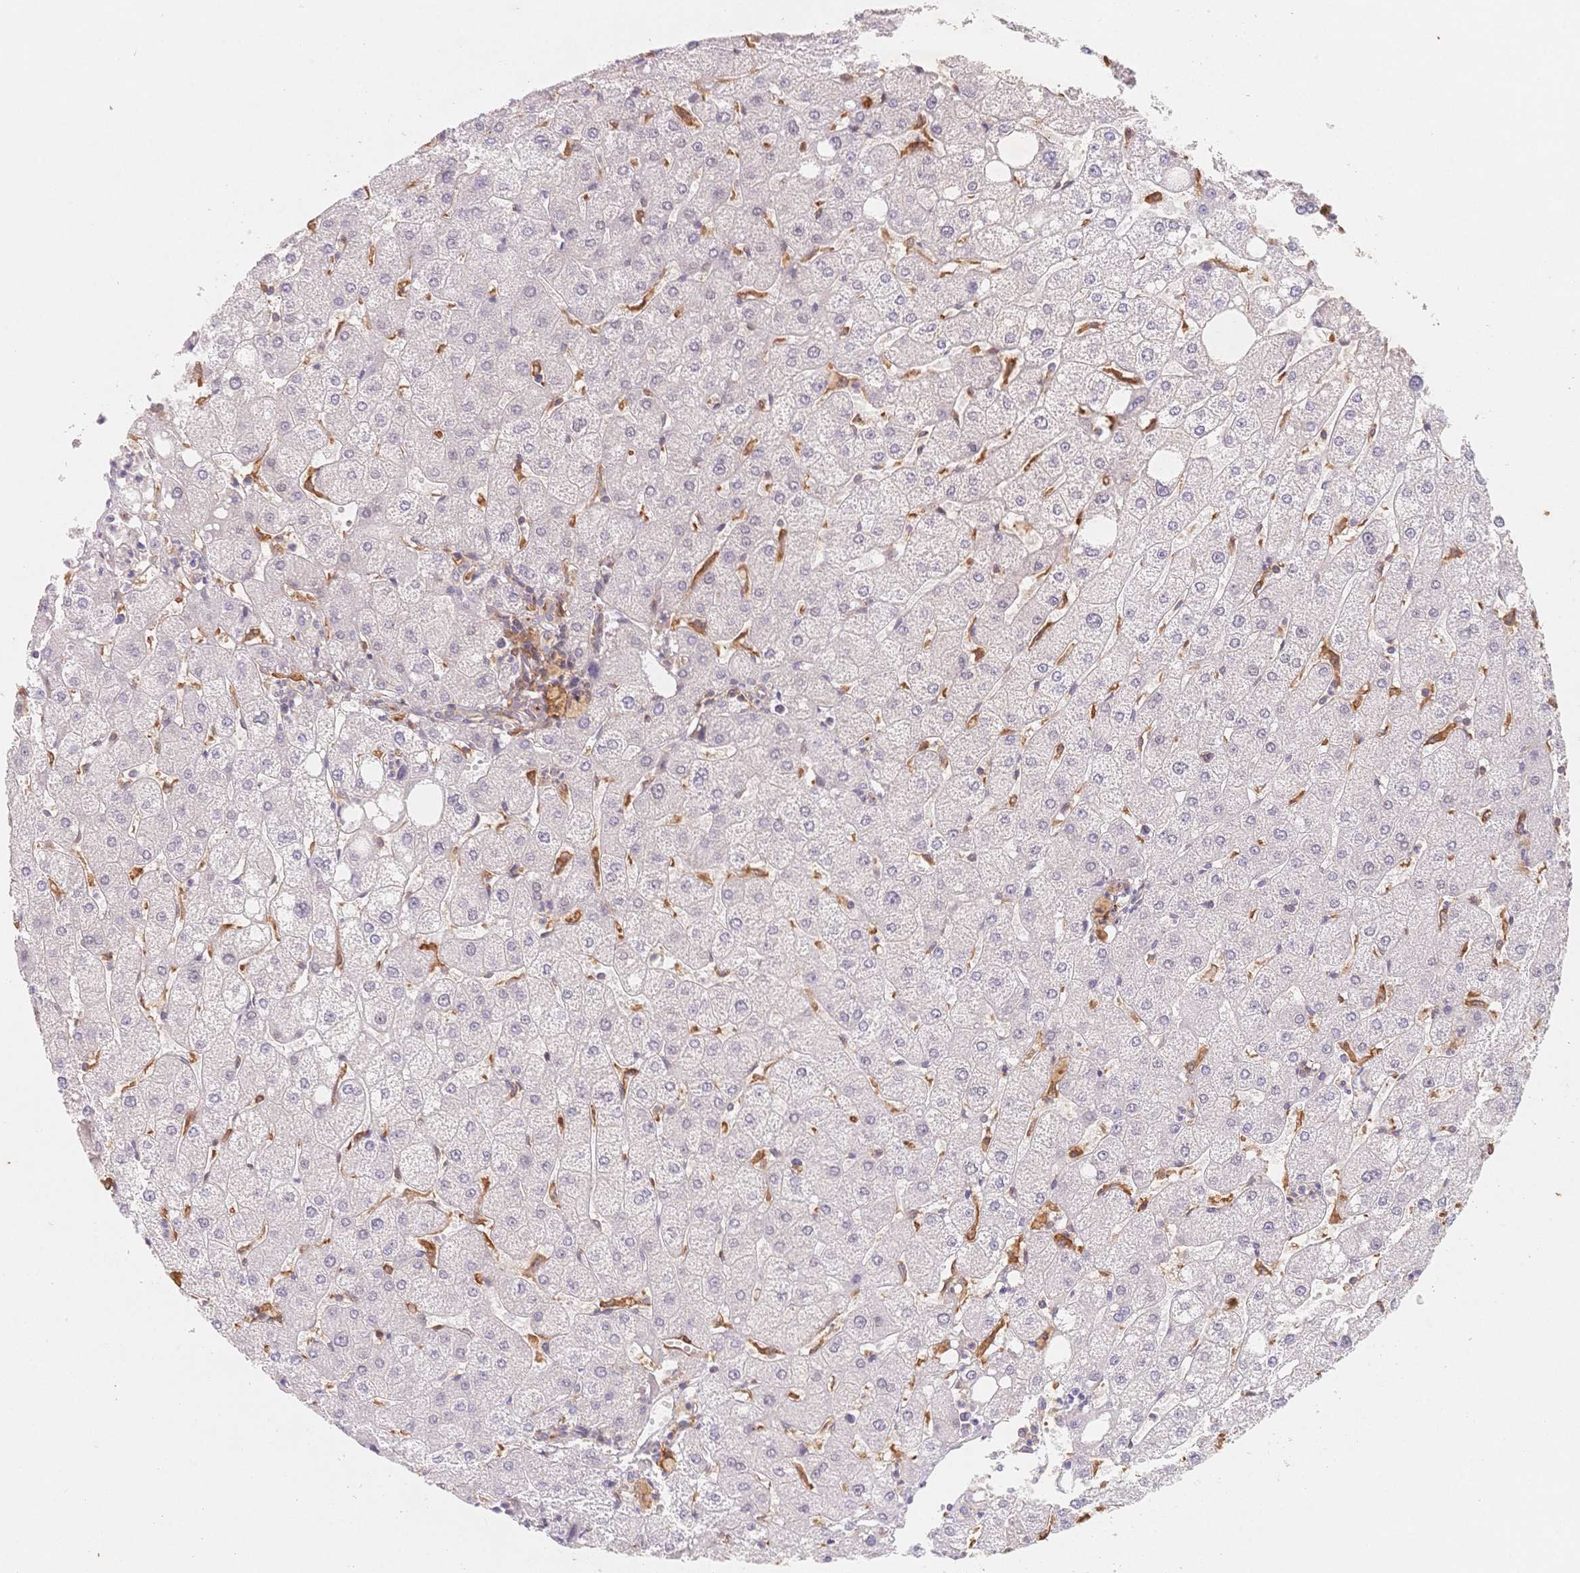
{"staining": {"intensity": "moderate", "quantity": "25%-75%", "location": "cytoplasmic/membranous"}, "tissue": "liver", "cell_type": "Cholangiocytes", "image_type": "normal", "snomed": [{"axis": "morphology", "description": "Normal tissue, NOS"}, {"axis": "topography", "description": "Liver"}], "caption": "Immunohistochemistry (IHC) staining of normal liver, which displays medium levels of moderate cytoplasmic/membranous staining in about 25%-75% of cholangiocytes indicating moderate cytoplasmic/membranous protein positivity. The staining was performed using DAB (brown) for protein detection and nuclei were counterstained in hematoxylin (blue).", "gene": "C12orf75", "patient": {"sex": "male", "age": 67}}